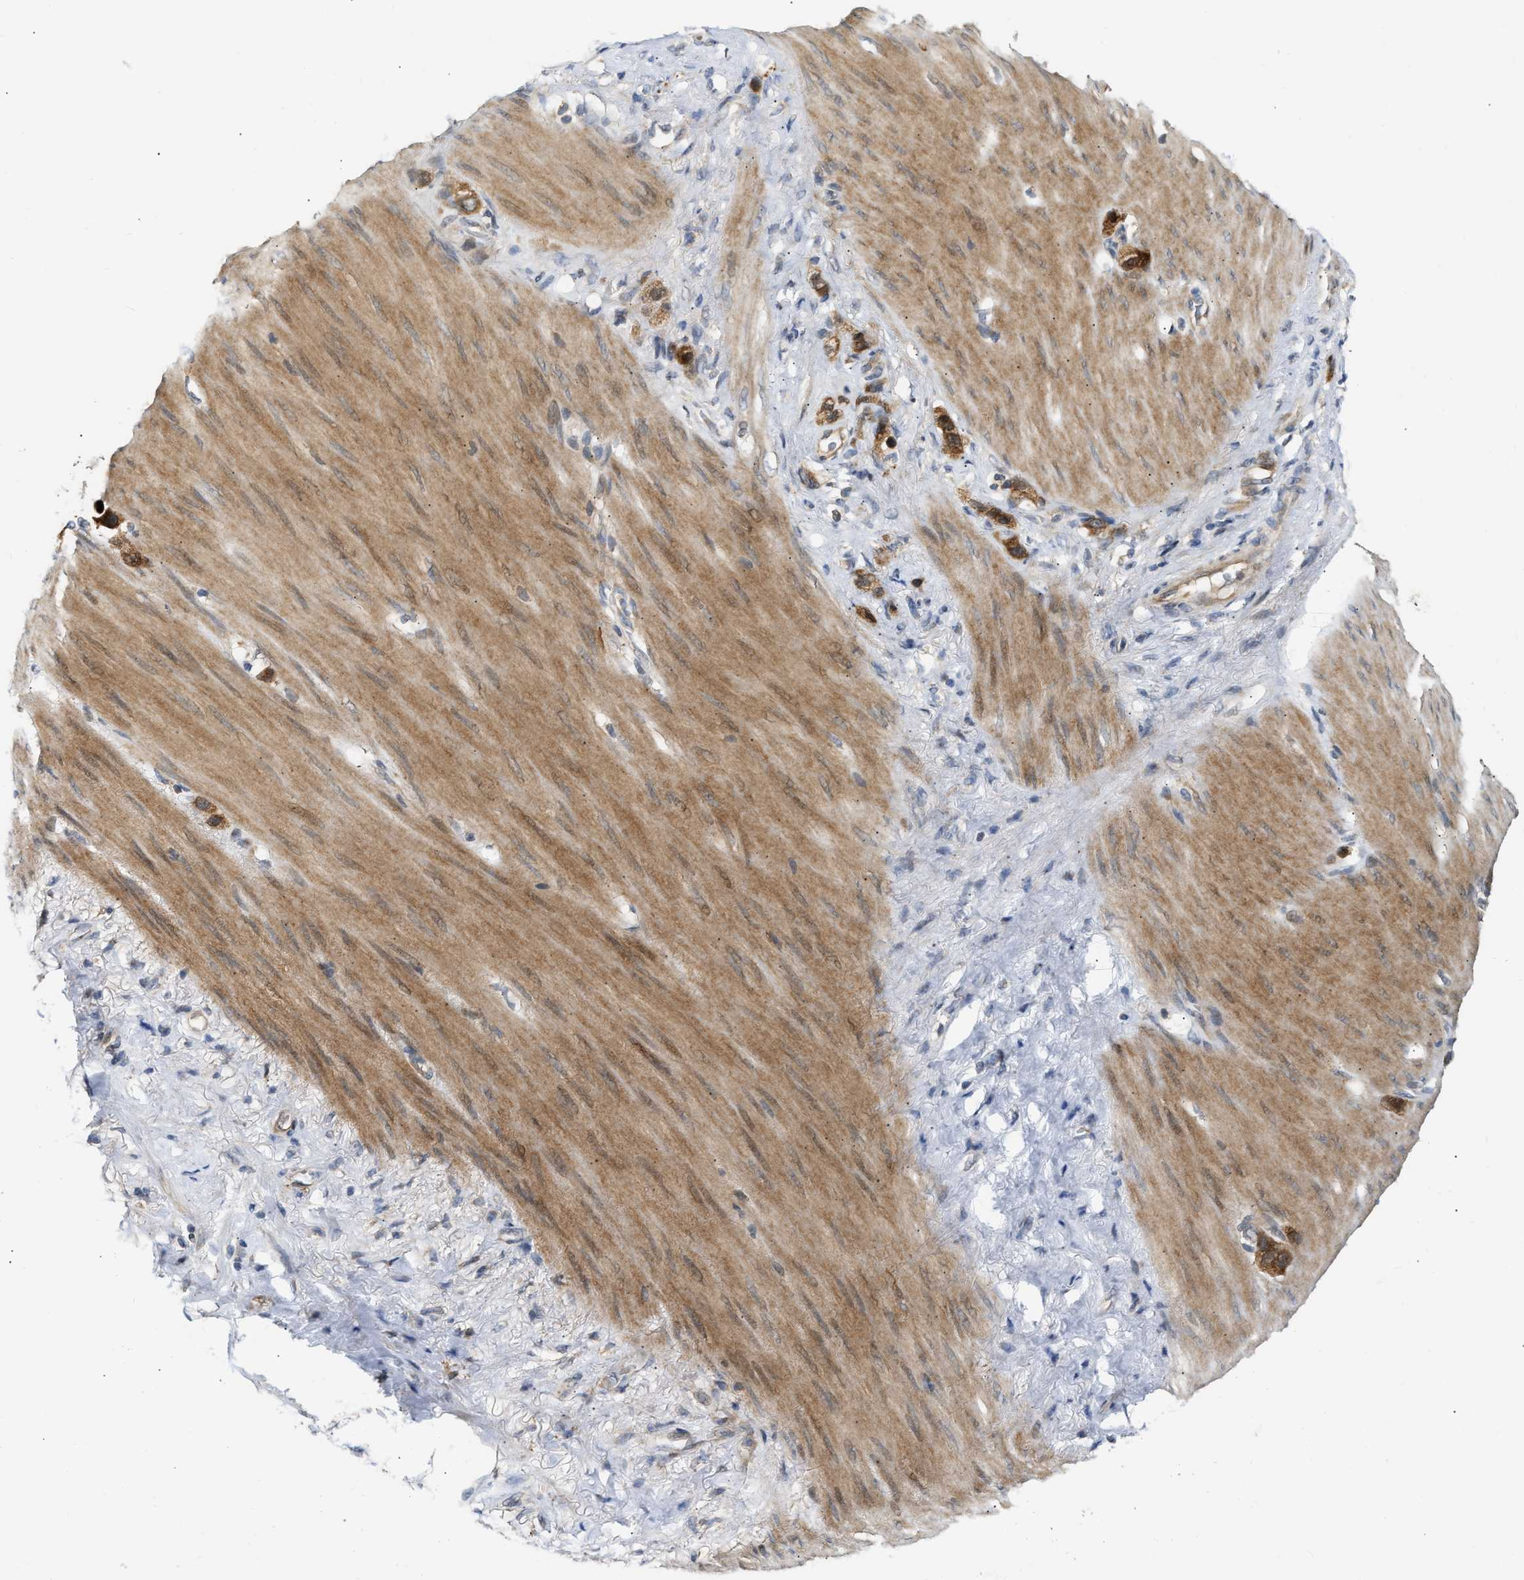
{"staining": {"intensity": "strong", "quantity": ">75%", "location": "cytoplasmic/membranous"}, "tissue": "stomach cancer", "cell_type": "Tumor cells", "image_type": "cancer", "snomed": [{"axis": "morphology", "description": "Normal tissue, NOS"}, {"axis": "morphology", "description": "Adenocarcinoma, NOS"}, {"axis": "morphology", "description": "Adenocarcinoma, High grade"}, {"axis": "topography", "description": "Stomach, upper"}, {"axis": "topography", "description": "Stomach"}], "caption": "An image of human stomach cancer (adenocarcinoma (high-grade)) stained for a protein shows strong cytoplasmic/membranous brown staining in tumor cells.", "gene": "EXTL2", "patient": {"sex": "female", "age": 65}}